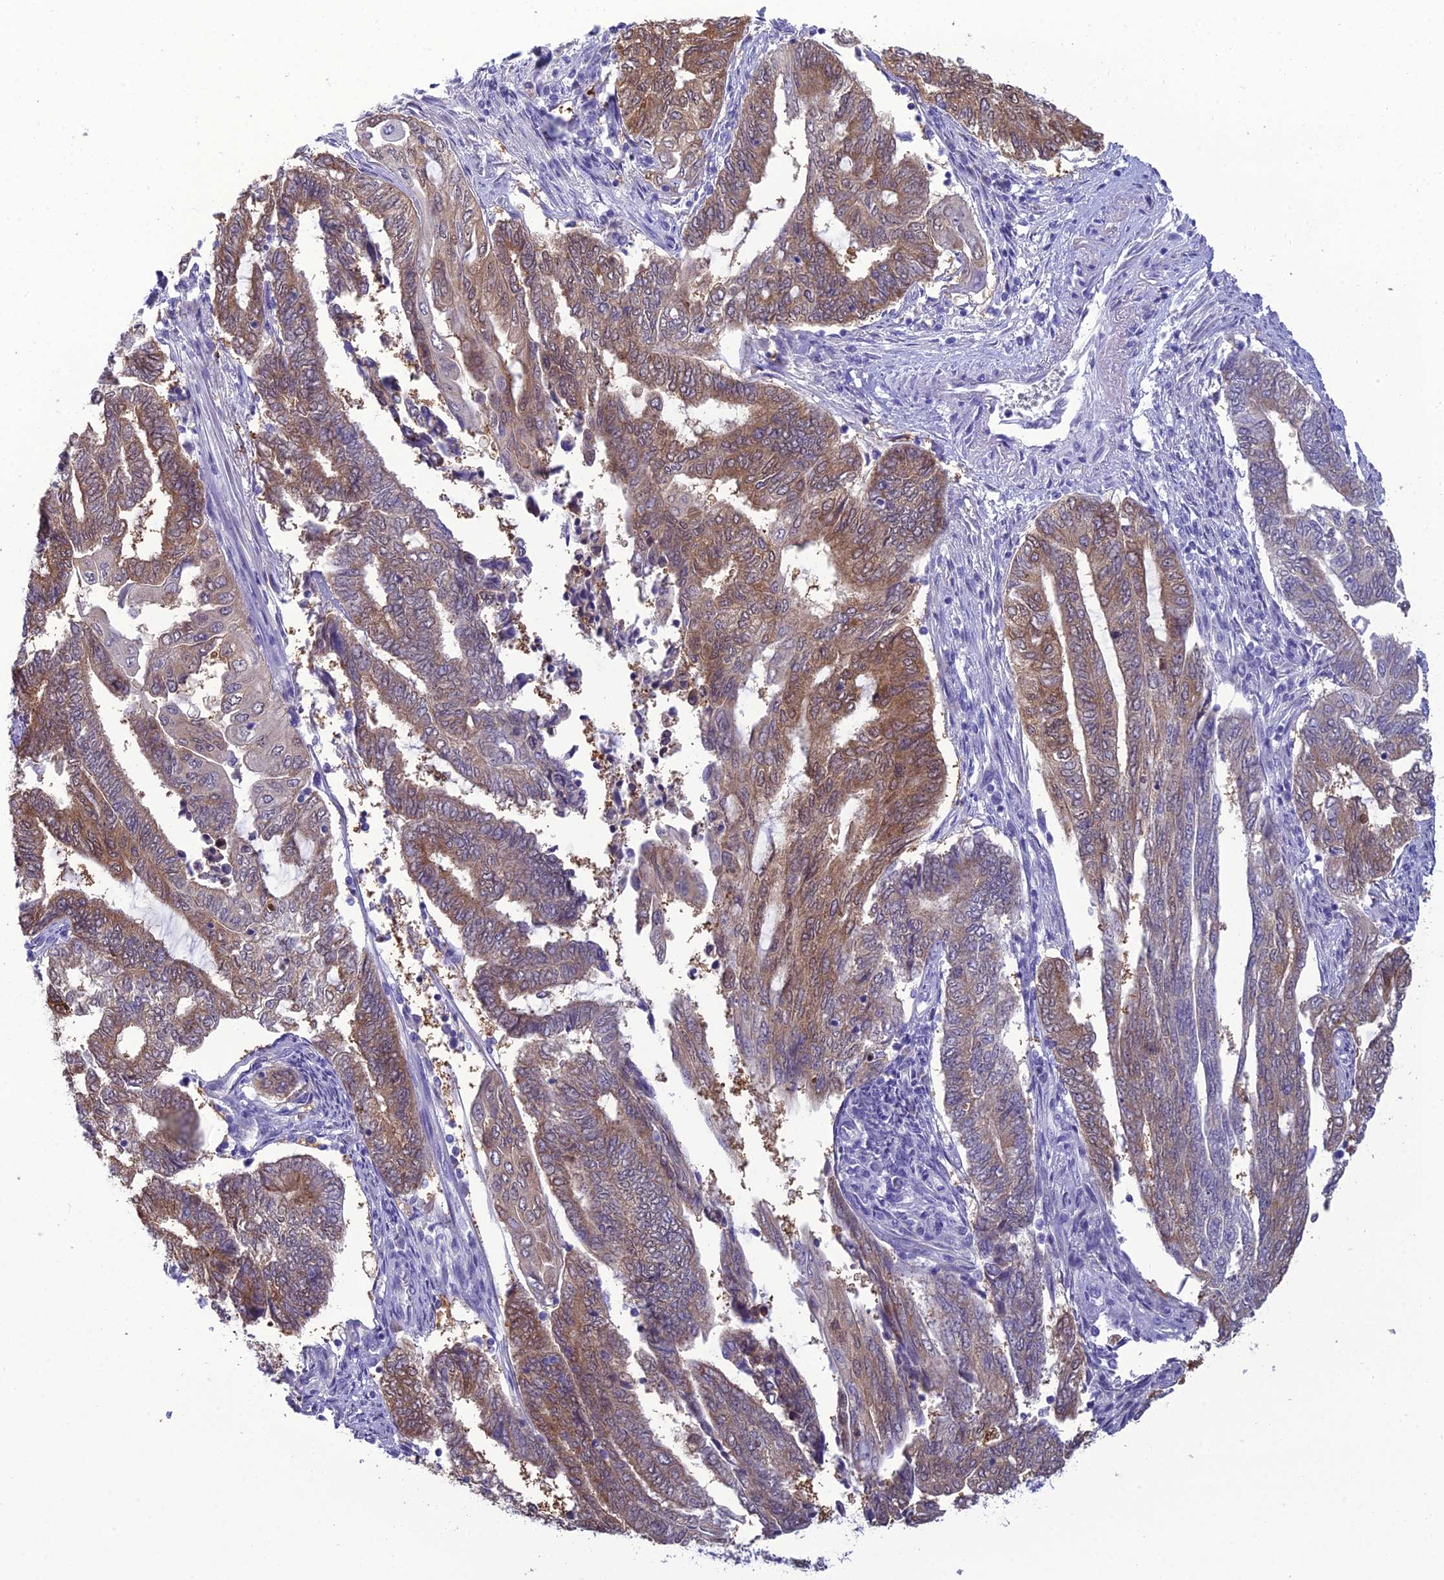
{"staining": {"intensity": "moderate", "quantity": ">75%", "location": "cytoplasmic/membranous"}, "tissue": "endometrial cancer", "cell_type": "Tumor cells", "image_type": "cancer", "snomed": [{"axis": "morphology", "description": "Adenocarcinoma, NOS"}, {"axis": "topography", "description": "Uterus"}, {"axis": "topography", "description": "Endometrium"}], "caption": "A brown stain labels moderate cytoplasmic/membranous staining of a protein in endometrial adenocarcinoma tumor cells. (DAB (3,3'-diaminobenzidine) = brown stain, brightfield microscopy at high magnification).", "gene": "GNPNAT1", "patient": {"sex": "female", "age": 70}}